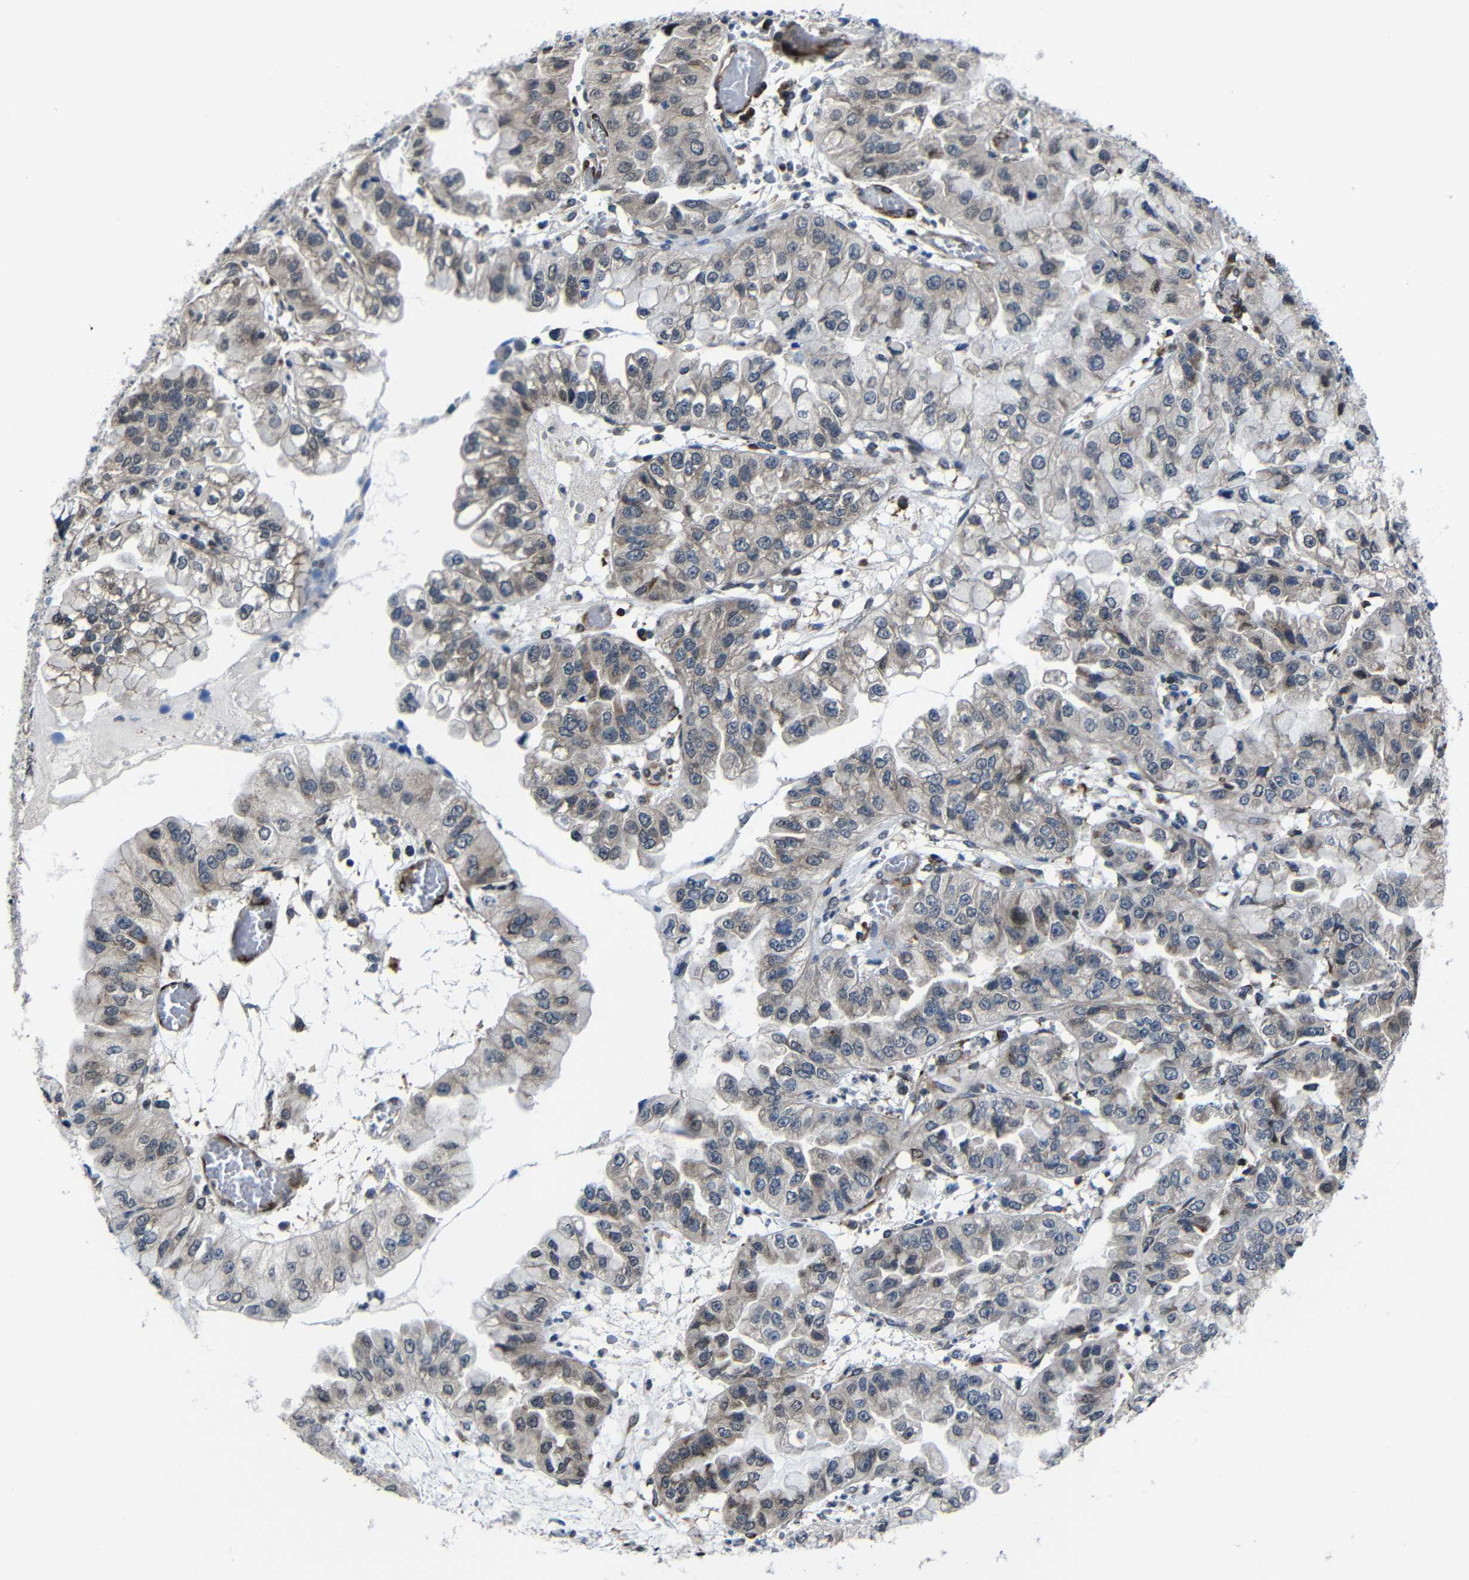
{"staining": {"intensity": "weak", "quantity": ">75%", "location": "cytoplasmic/membranous"}, "tissue": "liver cancer", "cell_type": "Tumor cells", "image_type": "cancer", "snomed": [{"axis": "morphology", "description": "Cholangiocarcinoma"}, {"axis": "topography", "description": "Liver"}], "caption": "IHC staining of liver cancer (cholangiocarcinoma), which demonstrates low levels of weak cytoplasmic/membranous staining in about >75% of tumor cells indicating weak cytoplasmic/membranous protein positivity. The staining was performed using DAB (brown) for protein detection and nuclei were counterstained in hematoxylin (blue).", "gene": "KIAA0513", "patient": {"sex": "female", "age": 79}}